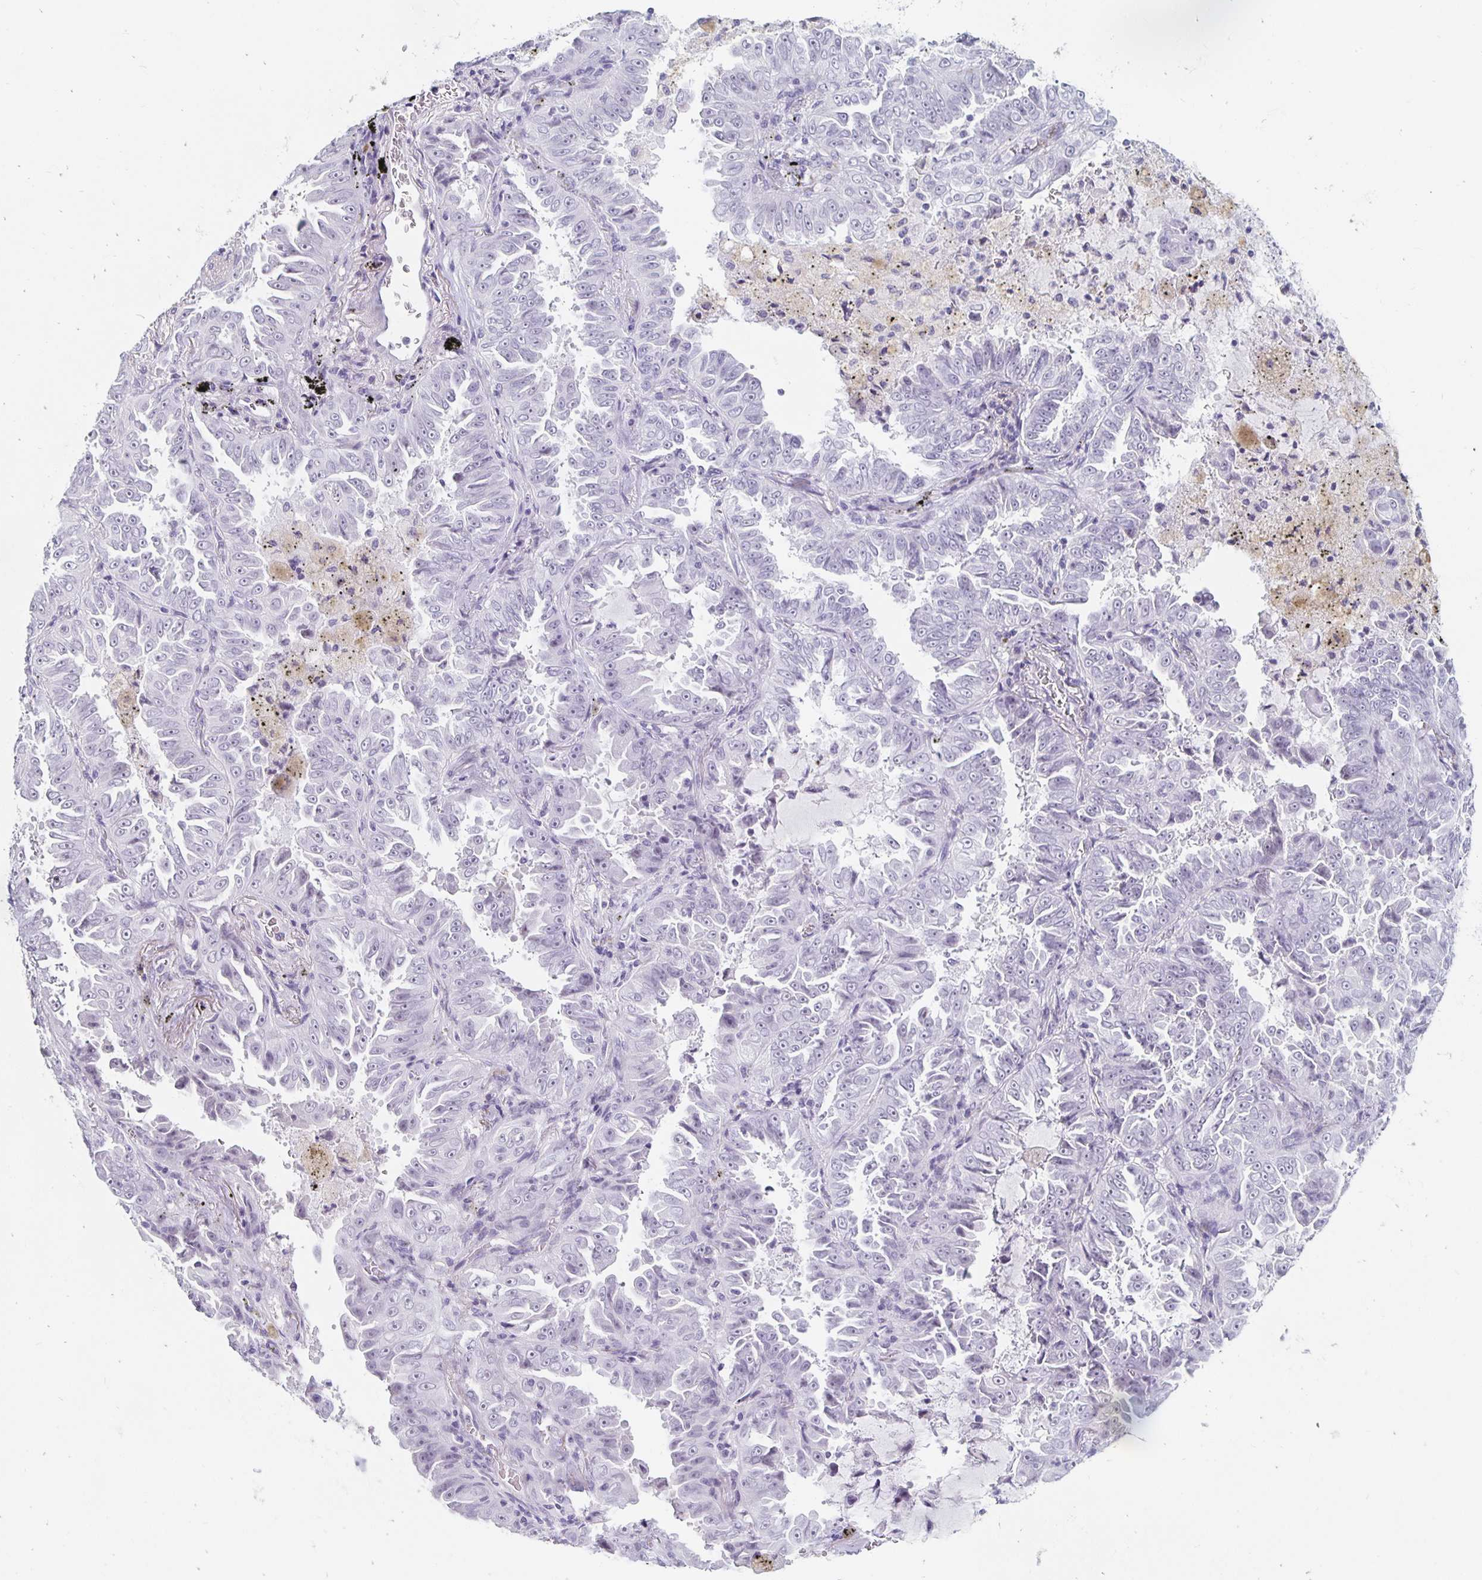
{"staining": {"intensity": "negative", "quantity": "none", "location": "none"}, "tissue": "lung cancer", "cell_type": "Tumor cells", "image_type": "cancer", "snomed": [{"axis": "morphology", "description": "Adenocarcinoma, NOS"}, {"axis": "topography", "description": "Lung"}], "caption": "There is no significant positivity in tumor cells of lung cancer.", "gene": "KCNQ2", "patient": {"sex": "female", "age": 52}}